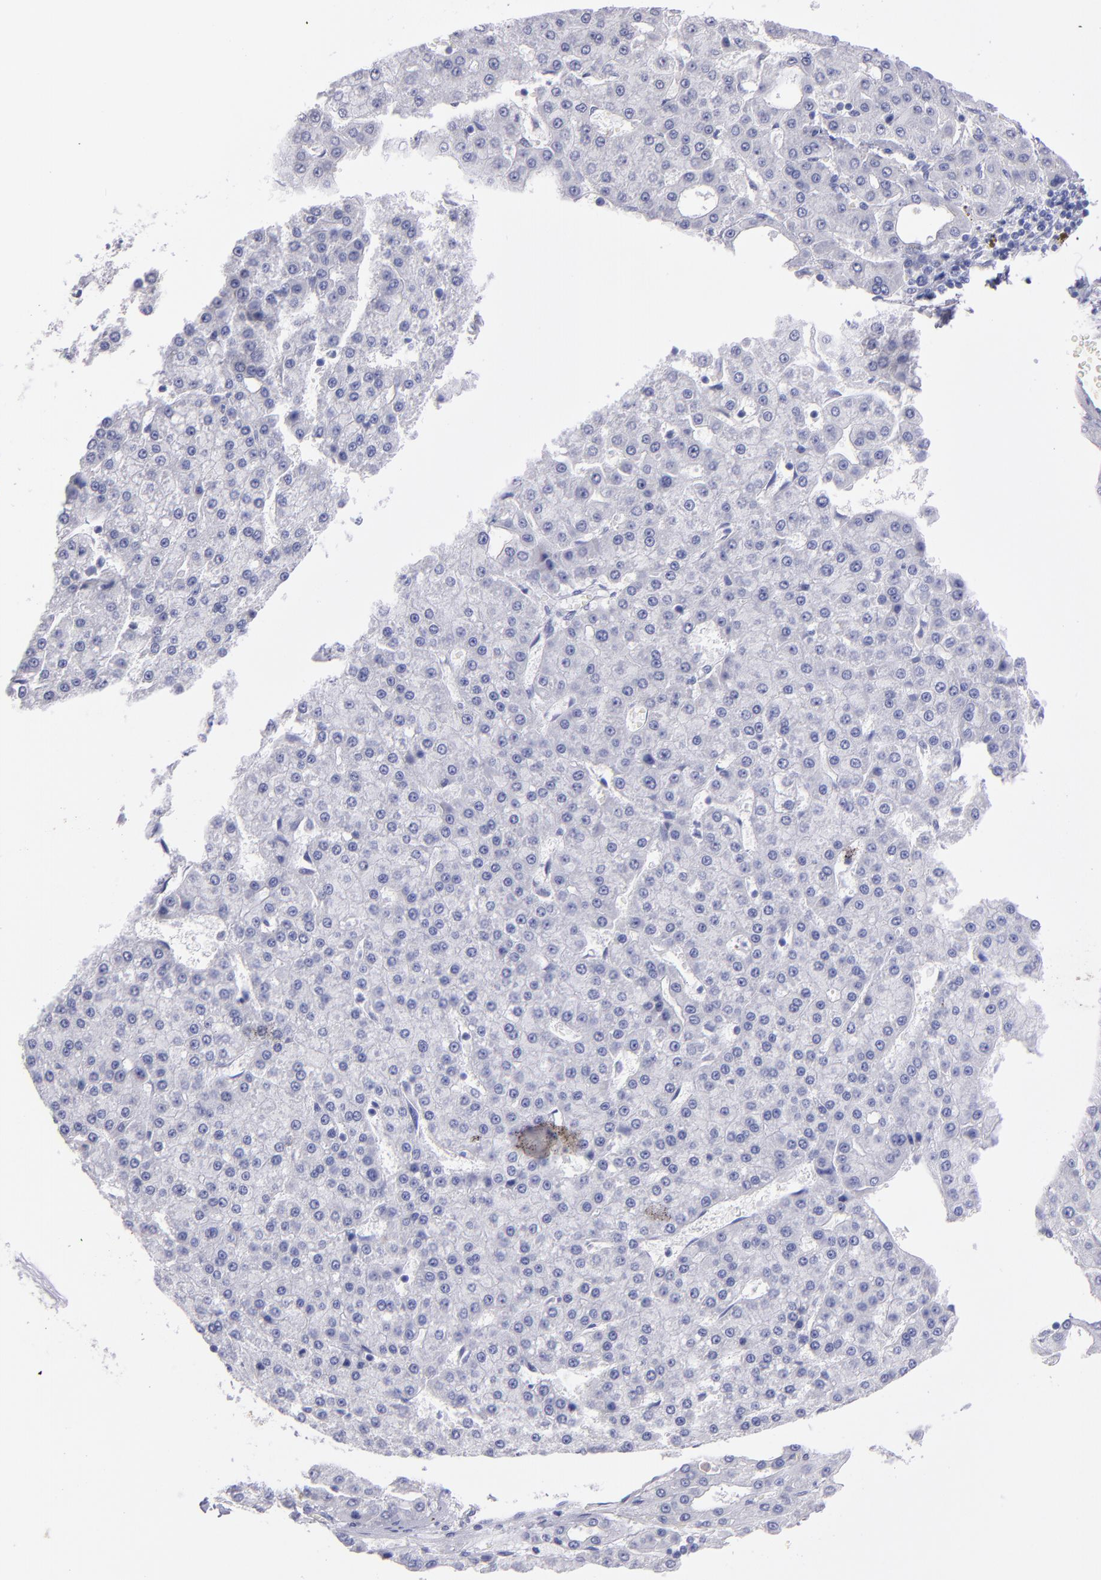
{"staining": {"intensity": "negative", "quantity": "none", "location": "none"}, "tissue": "liver cancer", "cell_type": "Tumor cells", "image_type": "cancer", "snomed": [{"axis": "morphology", "description": "Carcinoma, Hepatocellular, NOS"}, {"axis": "topography", "description": "Liver"}], "caption": "This is an immunohistochemistry histopathology image of human hepatocellular carcinoma (liver). There is no expression in tumor cells.", "gene": "TG", "patient": {"sex": "male", "age": 47}}